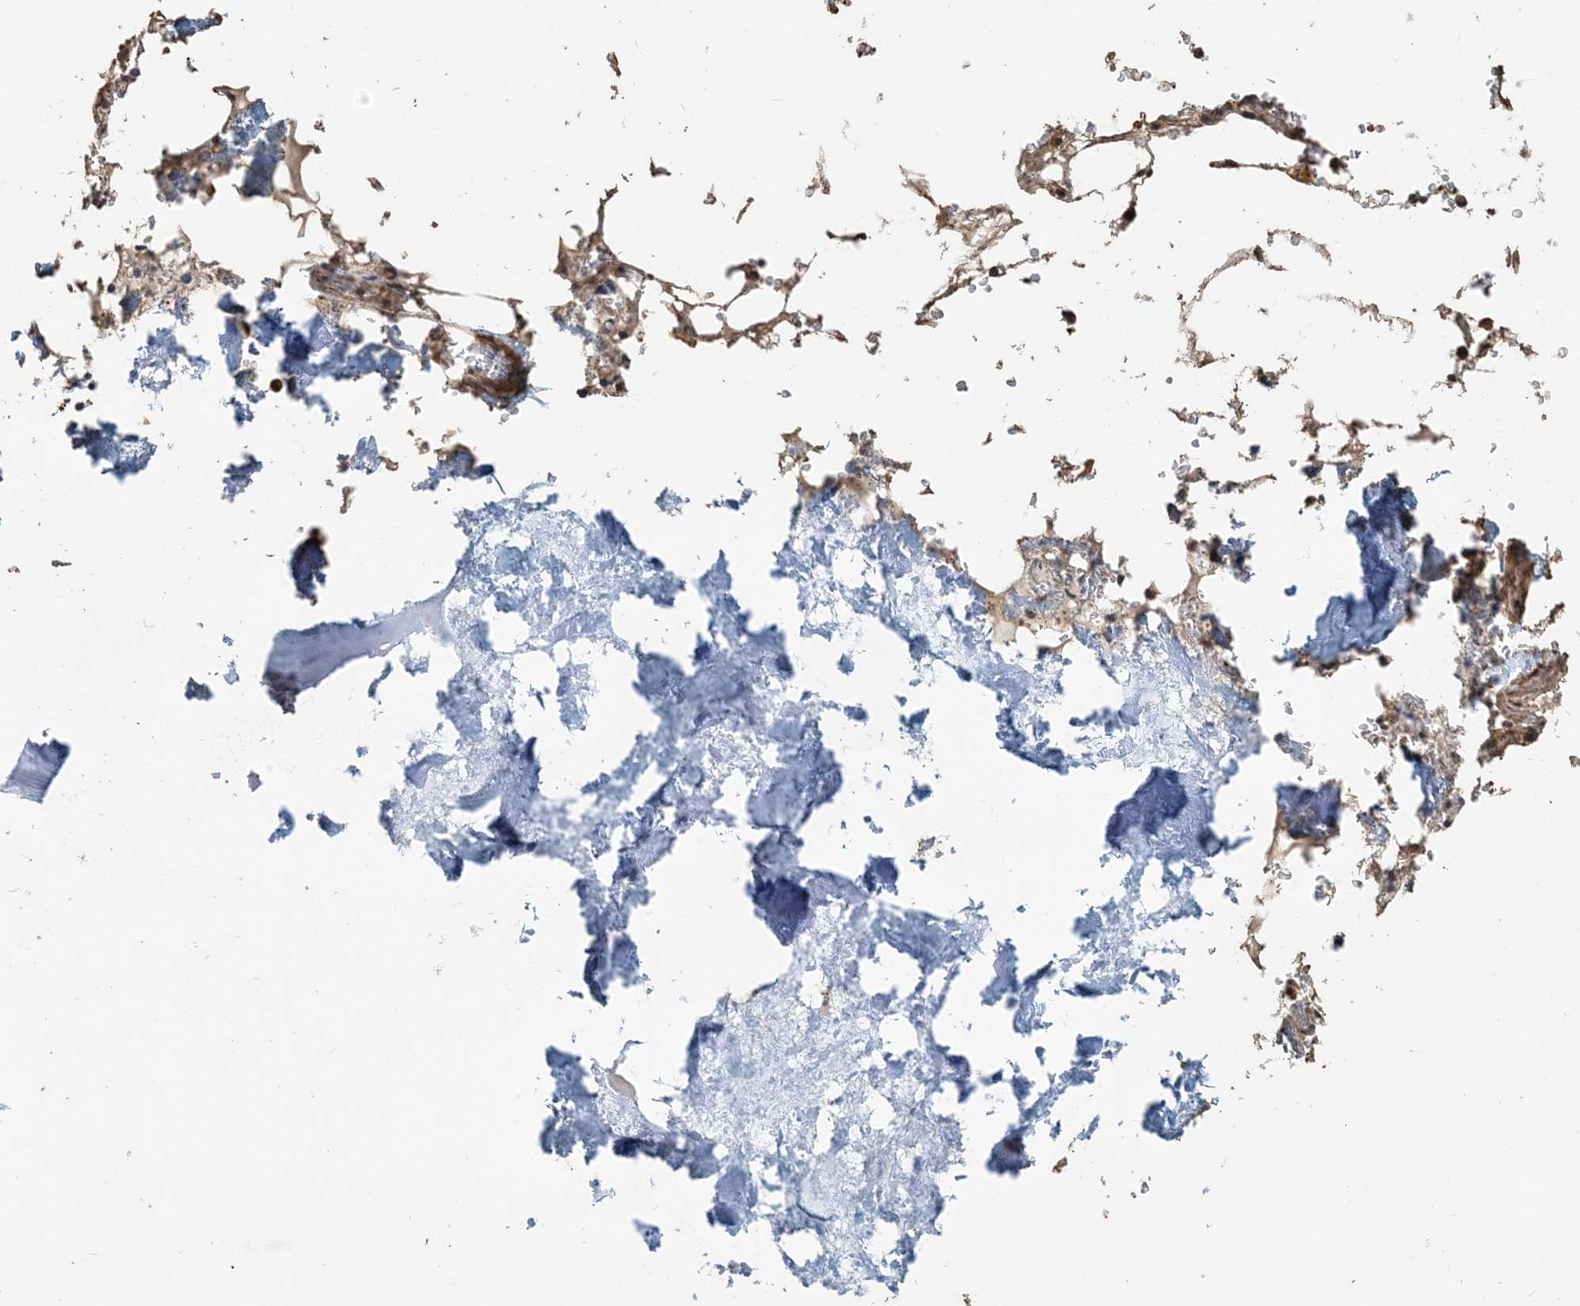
{"staining": {"intensity": "moderate", "quantity": "<25%", "location": "cytoplasmic/membranous"}, "tissue": "bone marrow", "cell_type": "Hematopoietic cells", "image_type": "normal", "snomed": [{"axis": "morphology", "description": "Normal tissue, NOS"}, {"axis": "topography", "description": "Bone marrow"}], "caption": "Immunohistochemical staining of normal bone marrow shows low levels of moderate cytoplasmic/membranous expression in about <25% of hematopoietic cells.", "gene": "ZC3H12A", "patient": {"sex": "male", "age": 70}}